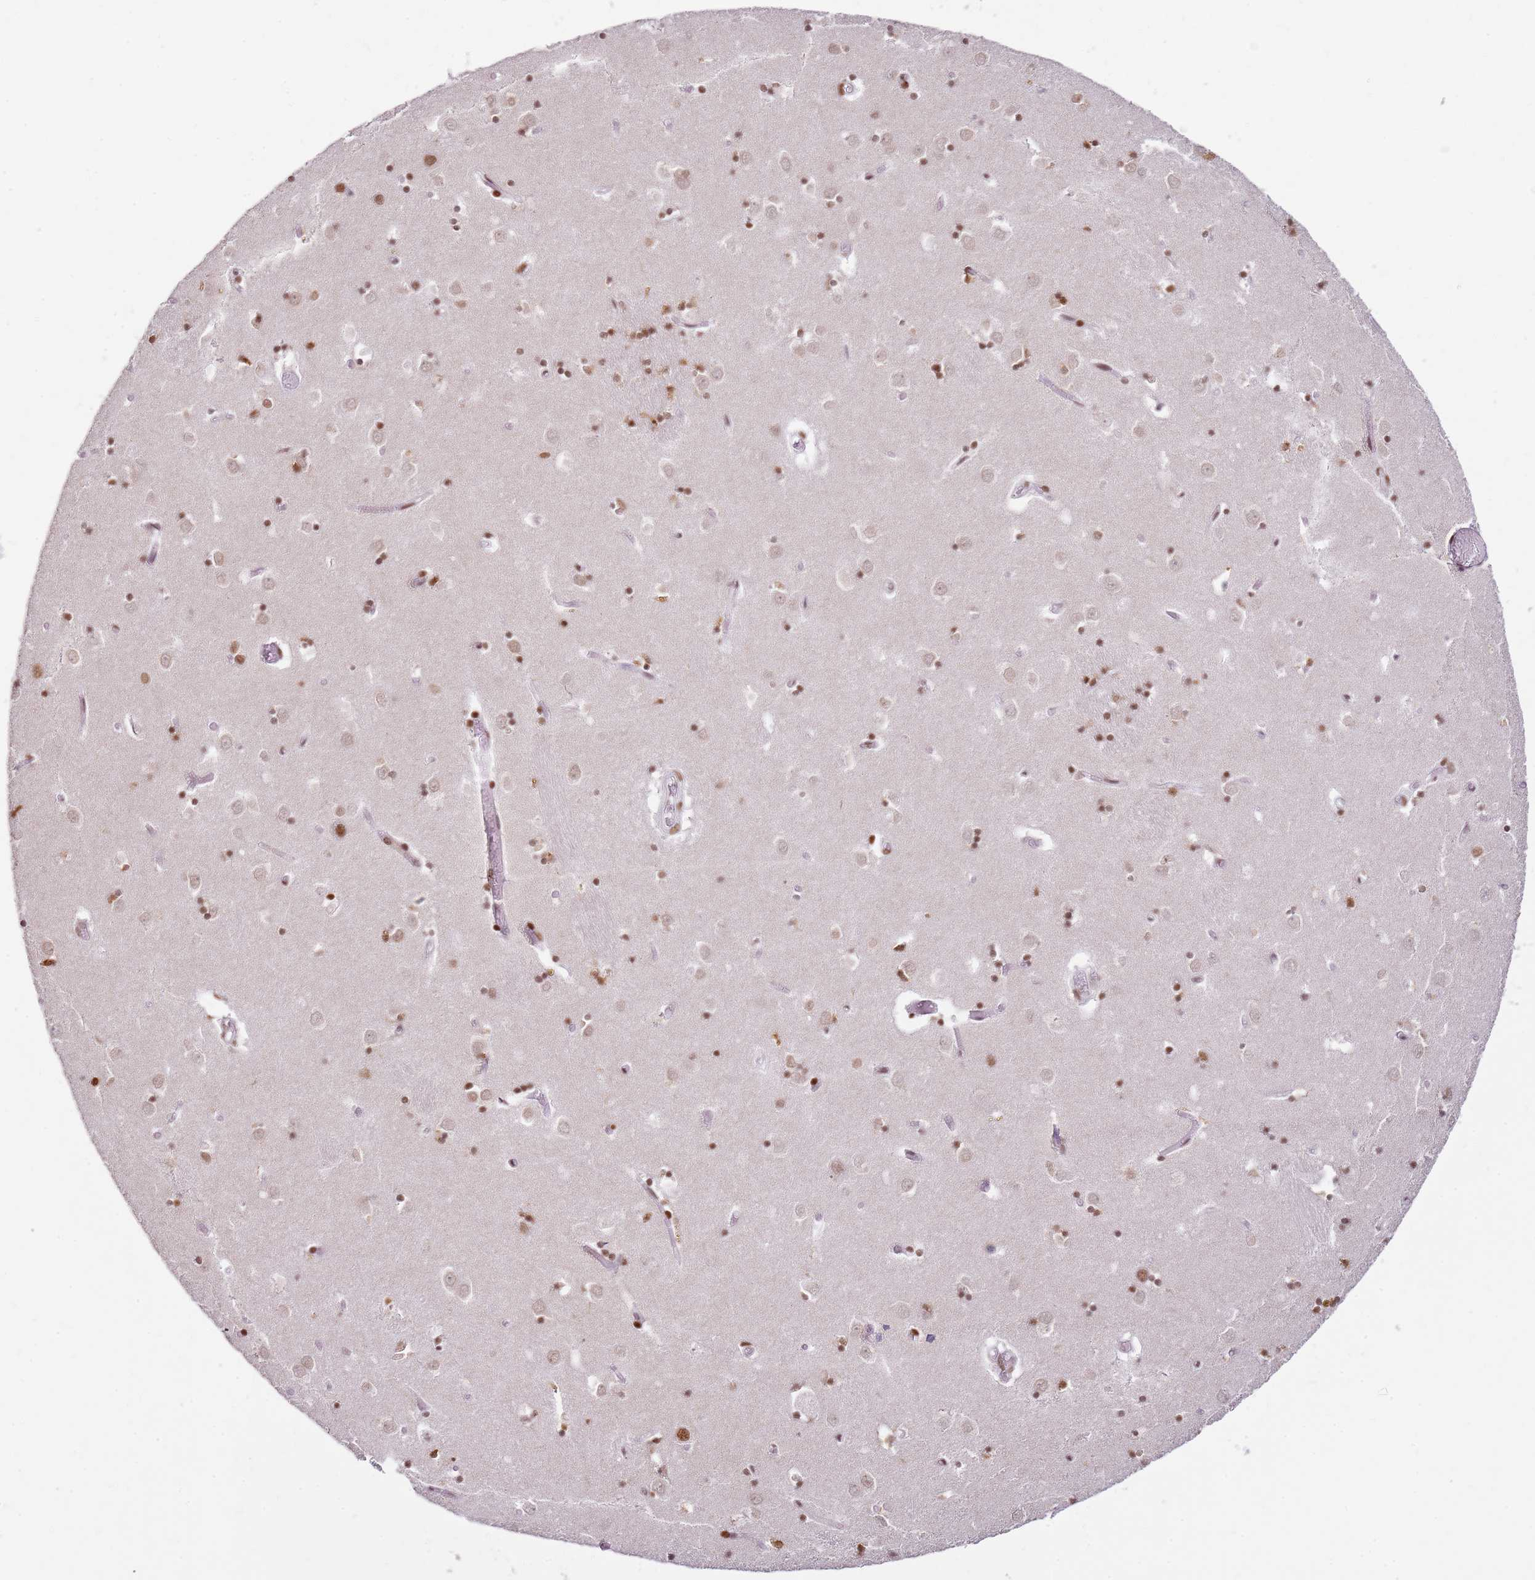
{"staining": {"intensity": "strong", "quantity": ">75%", "location": "nuclear"}, "tissue": "caudate", "cell_type": "Glial cells", "image_type": "normal", "snomed": [{"axis": "morphology", "description": "Normal tissue, NOS"}, {"axis": "topography", "description": "Lateral ventricle wall"}], "caption": "DAB (3,3'-diaminobenzidine) immunohistochemical staining of benign human caudate shows strong nuclear protein staining in approximately >75% of glial cells. (Brightfield microscopy of DAB IHC at high magnification).", "gene": "PHC2", "patient": {"sex": "male", "age": 70}}